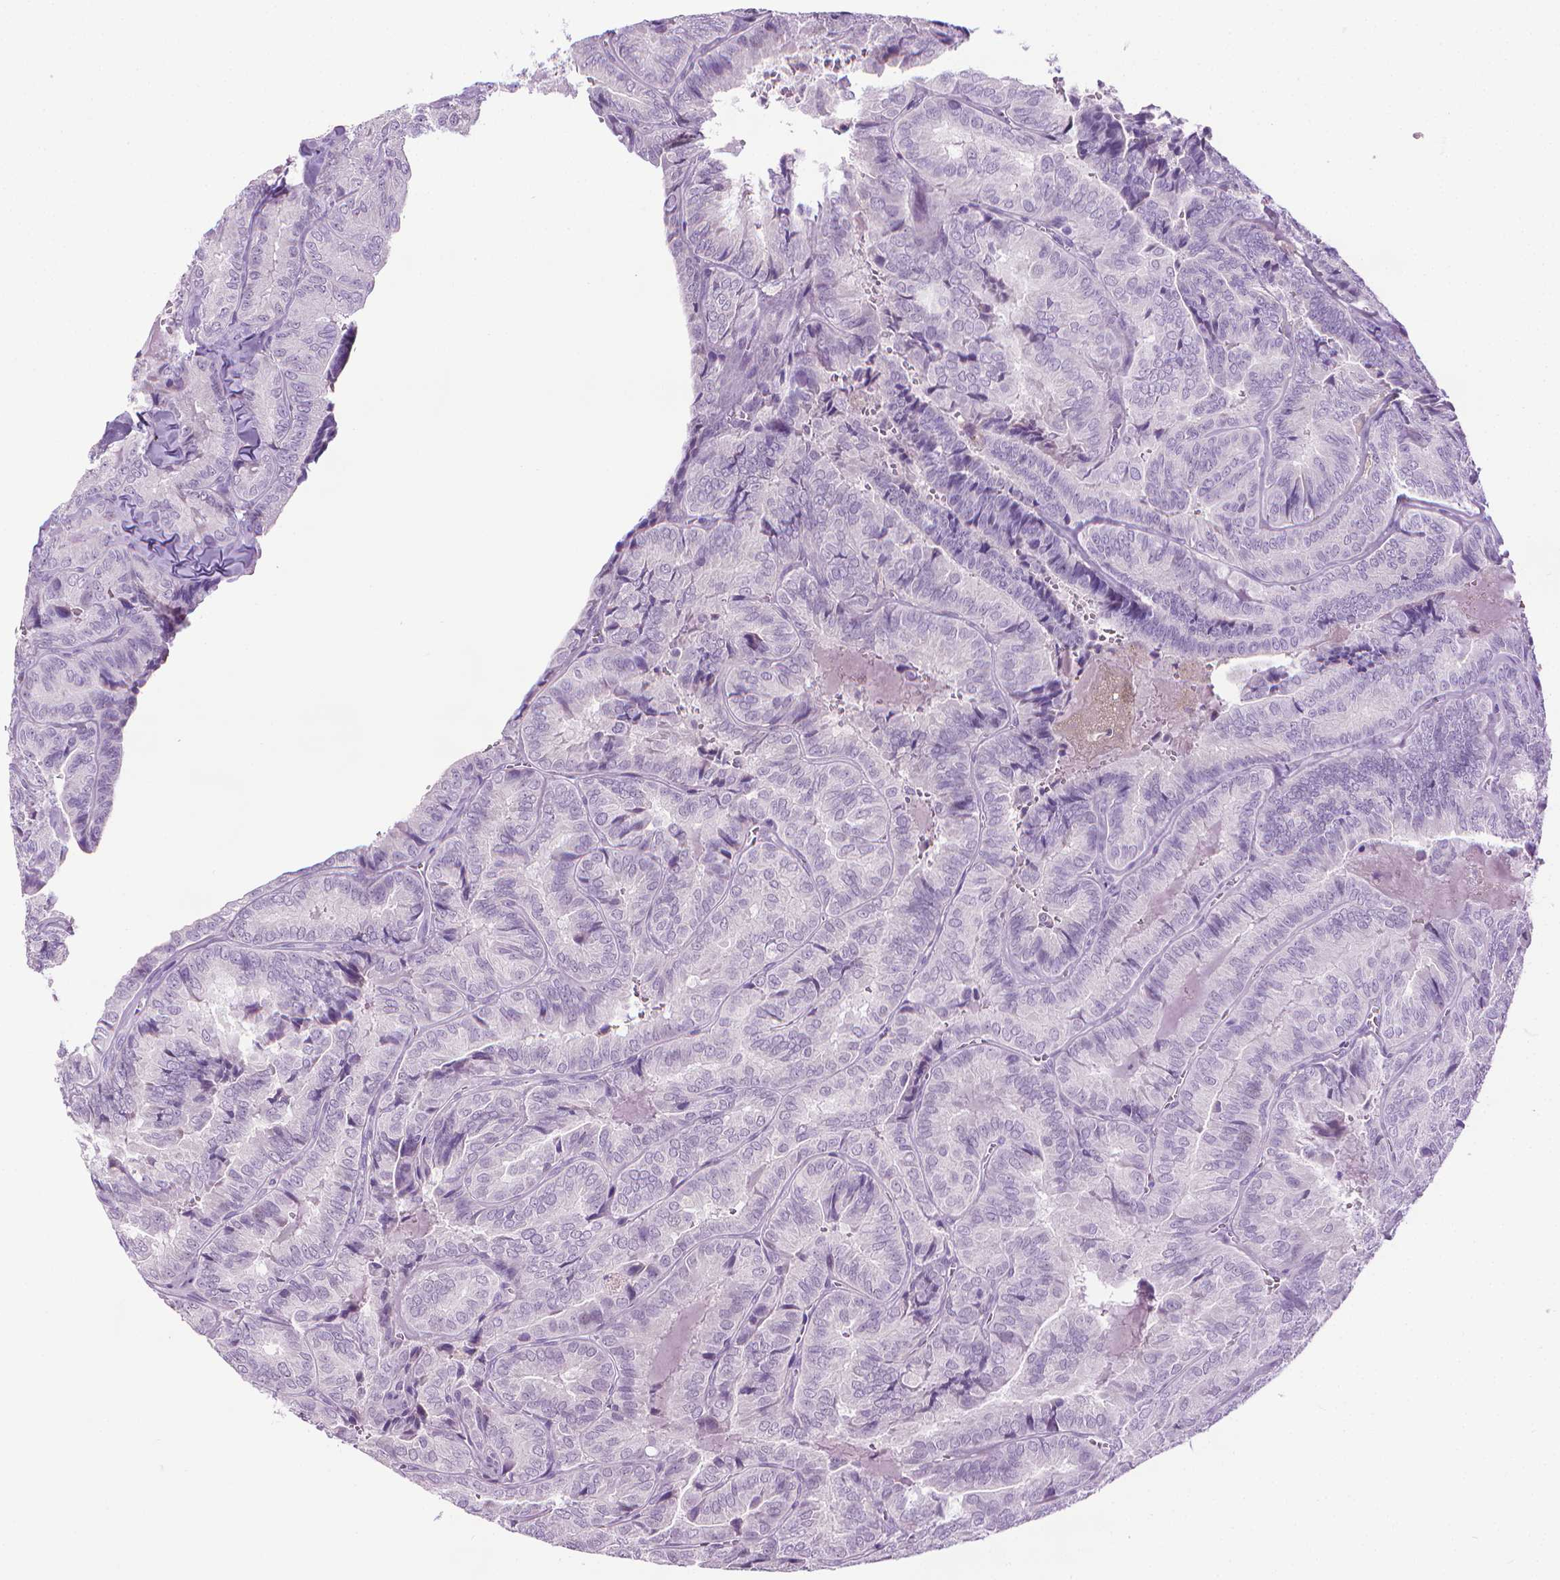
{"staining": {"intensity": "negative", "quantity": "none", "location": "none"}, "tissue": "thyroid cancer", "cell_type": "Tumor cells", "image_type": "cancer", "snomed": [{"axis": "morphology", "description": "Papillary adenocarcinoma, NOS"}, {"axis": "topography", "description": "Thyroid gland"}], "caption": "High magnification brightfield microscopy of thyroid cancer (papillary adenocarcinoma) stained with DAB (brown) and counterstained with hematoxylin (blue): tumor cells show no significant positivity. (IHC, brightfield microscopy, high magnification).", "gene": "DNAI7", "patient": {"sex": "female", "age": 75}}